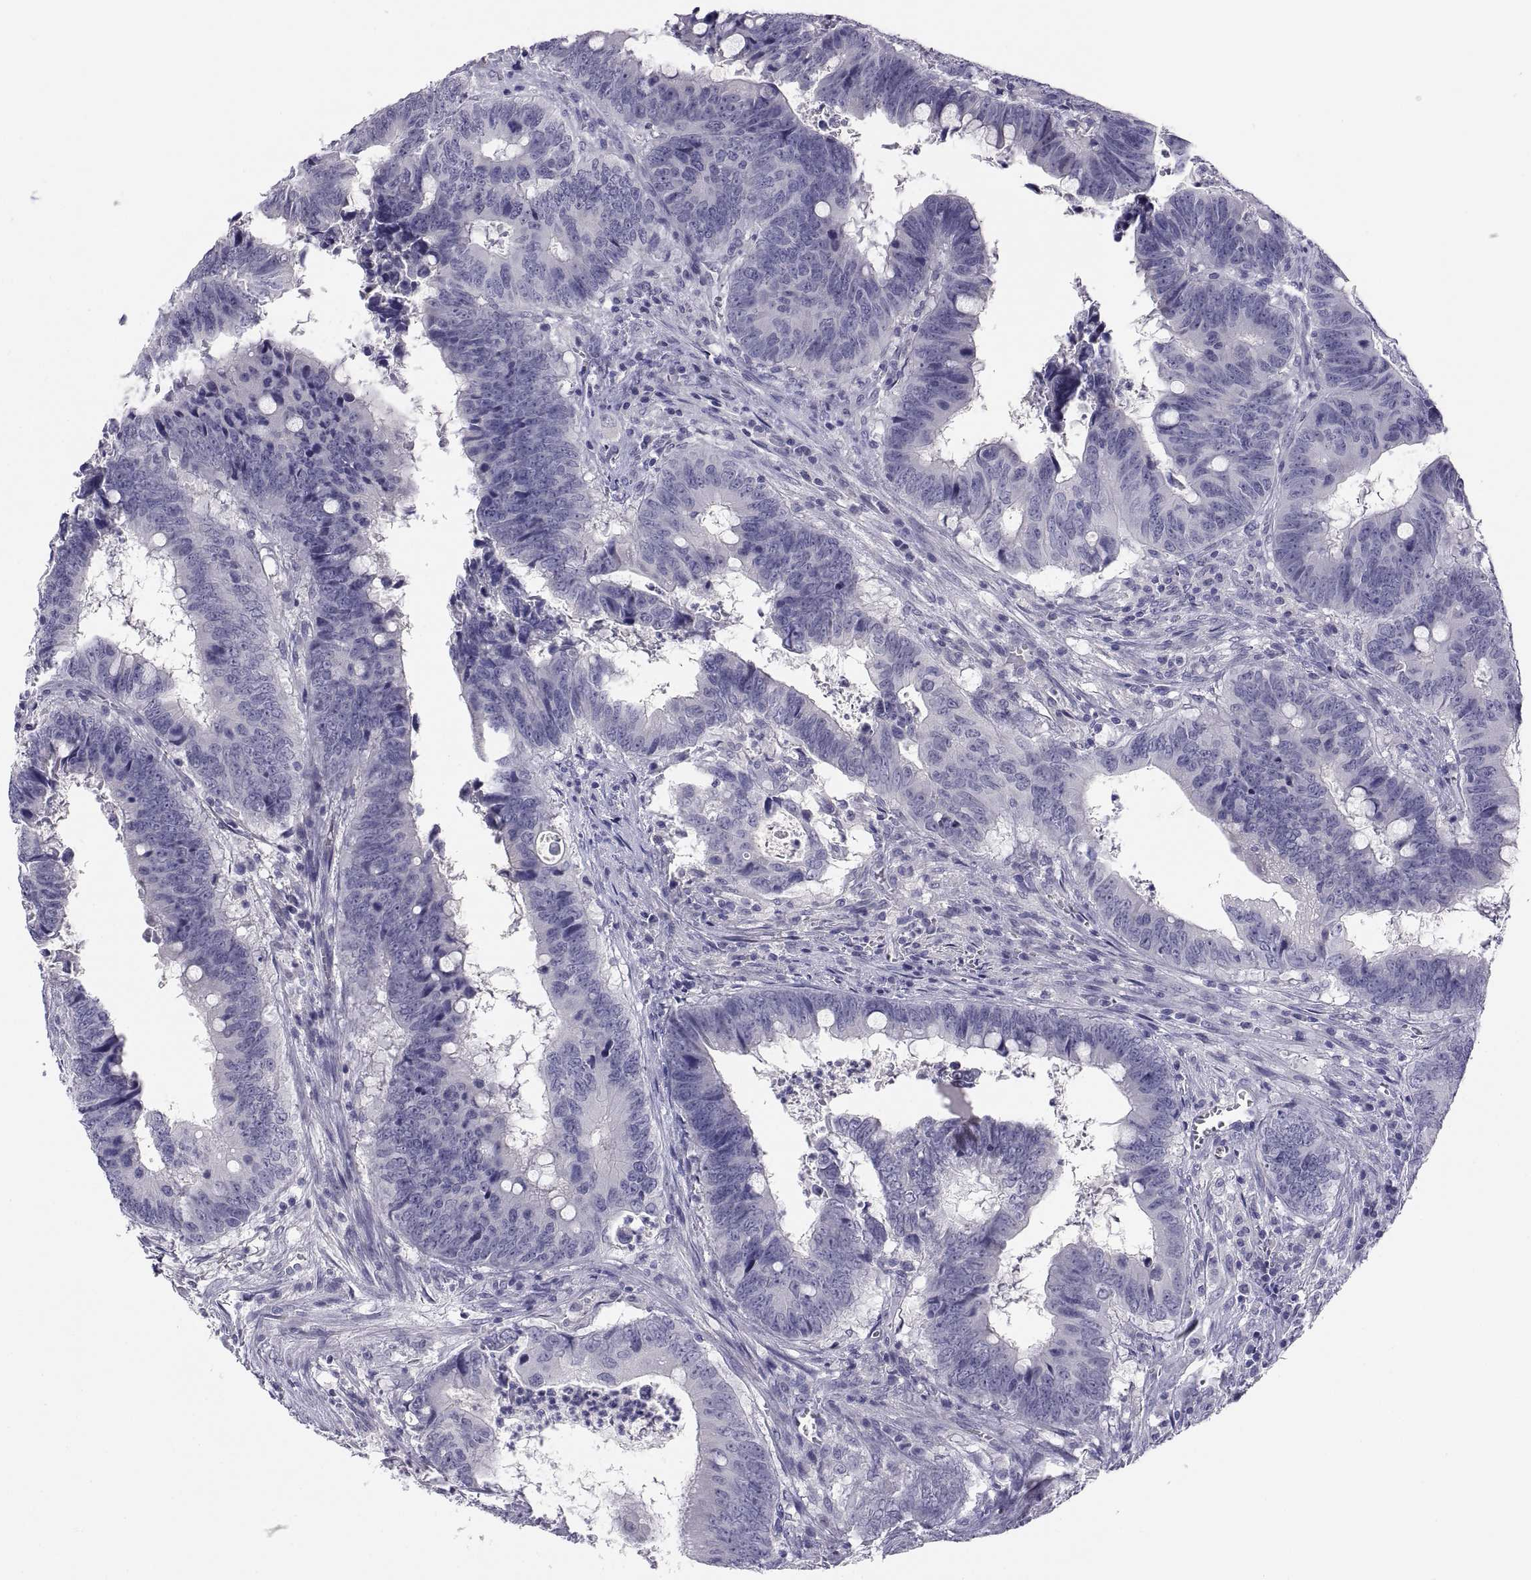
{"staining": {"intensity": "negative", "quantity": "none", "location": "none"}, "tissue": "colorectal cancer", "cell_type": "Tumor cells", "image_type": "cancer", "snomed": [{"axis": "morphology", "description": "Adenocarcinoma, NOS"}, {"axis": "topography", "description": "Colon"}], "caption": "Immunohistochemistry micrograph of colorectal cancer stained for a protein (brown), which demonstrates no expression in tumor cells.", "gene": "STRC", "patient": {"sex": "female", "age": 82}}